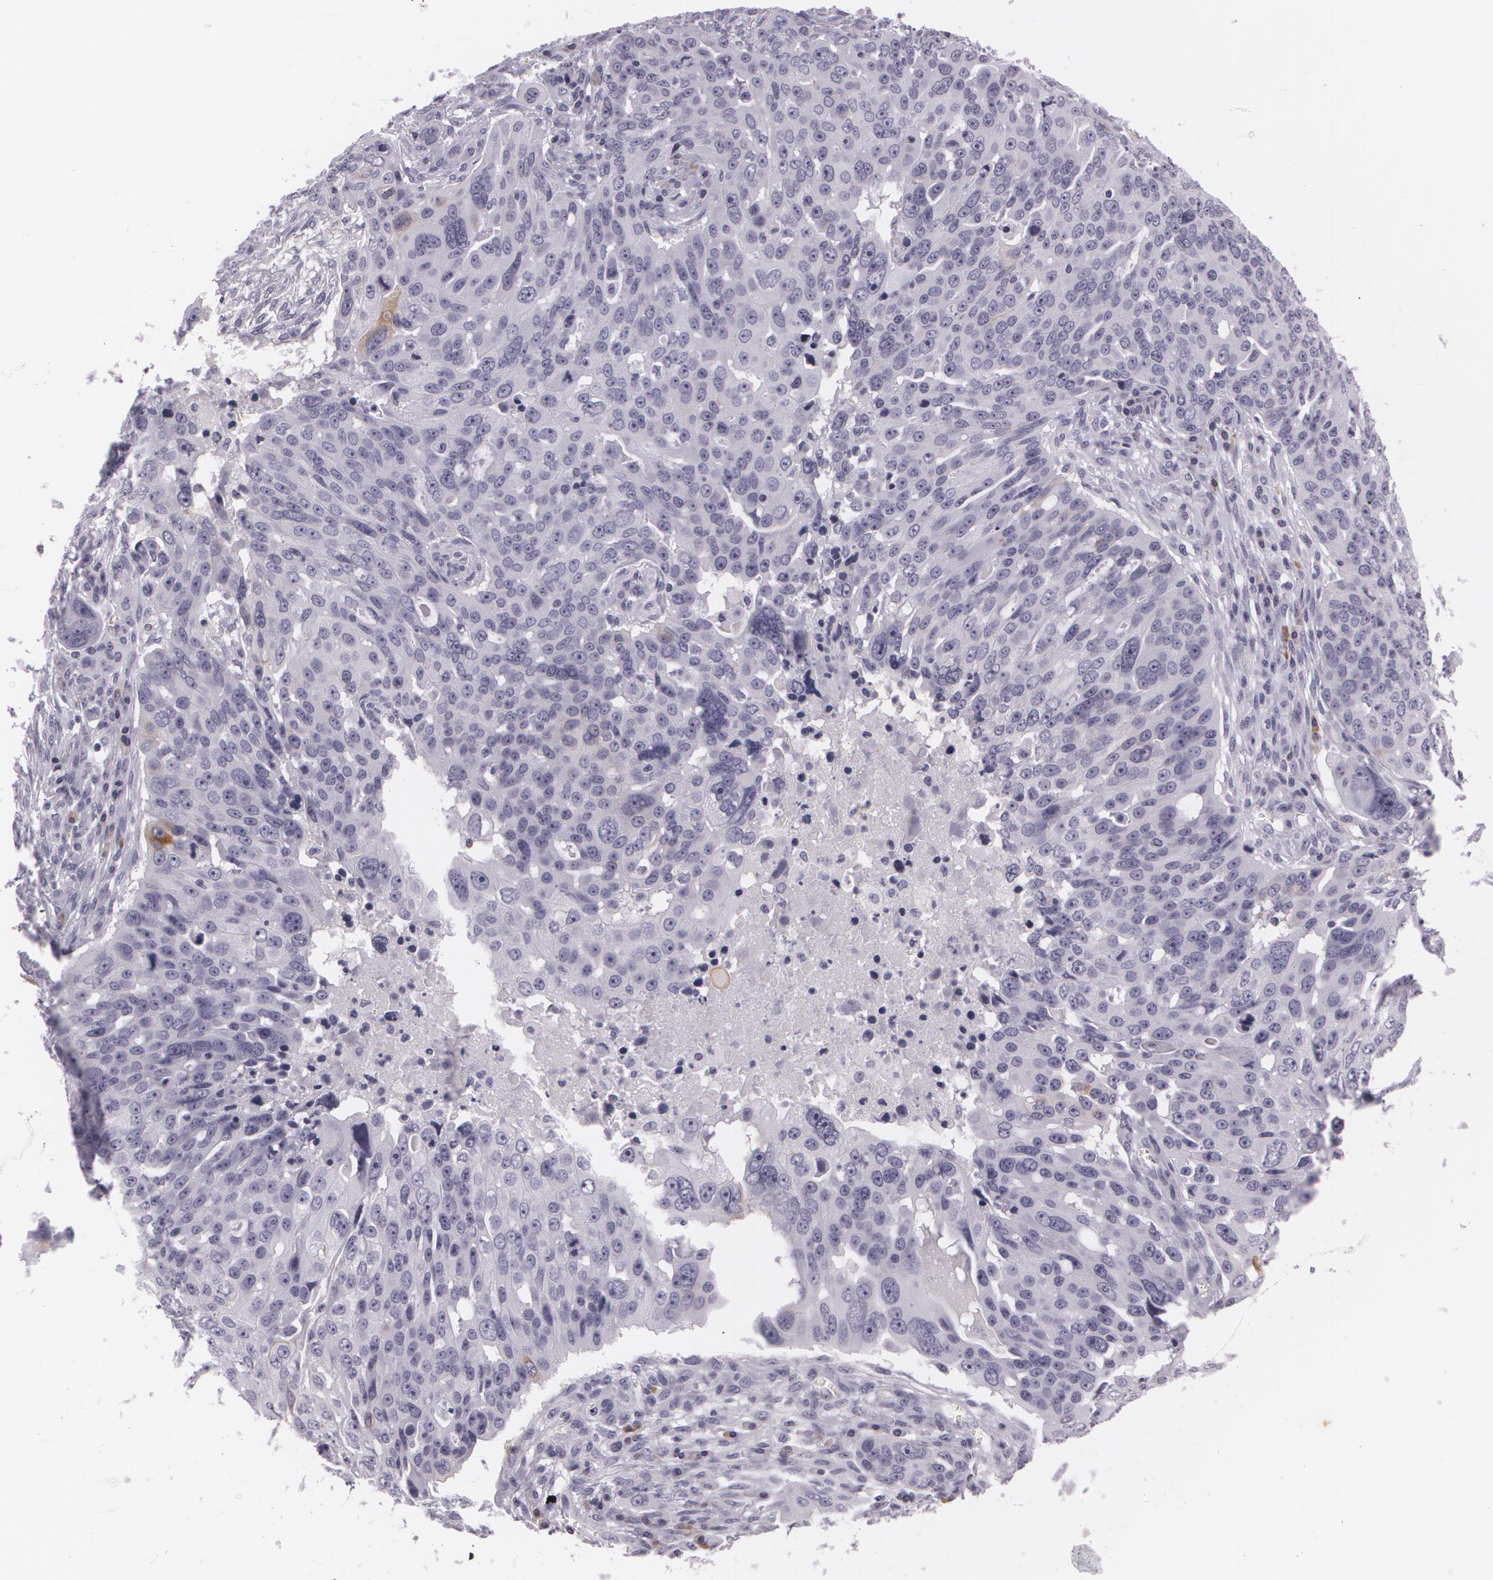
{"staining": {"intensity": "negative", "quantity": "none", "location": "none"}, "tissue": "ovarian cancer", "cell_type": "Tumor cells", "image_type": "cancer", "snomed": [{"axis": "morphology", "description": "Carcinoma, endometroid"}, {"axis": "topography", "description": "Ovary"}], "caption": "Tumor cells are negative for brown protein staining in ovarian cancer.", "gene": "MAP2", "patient": {"sex": "female", "age": 75}}